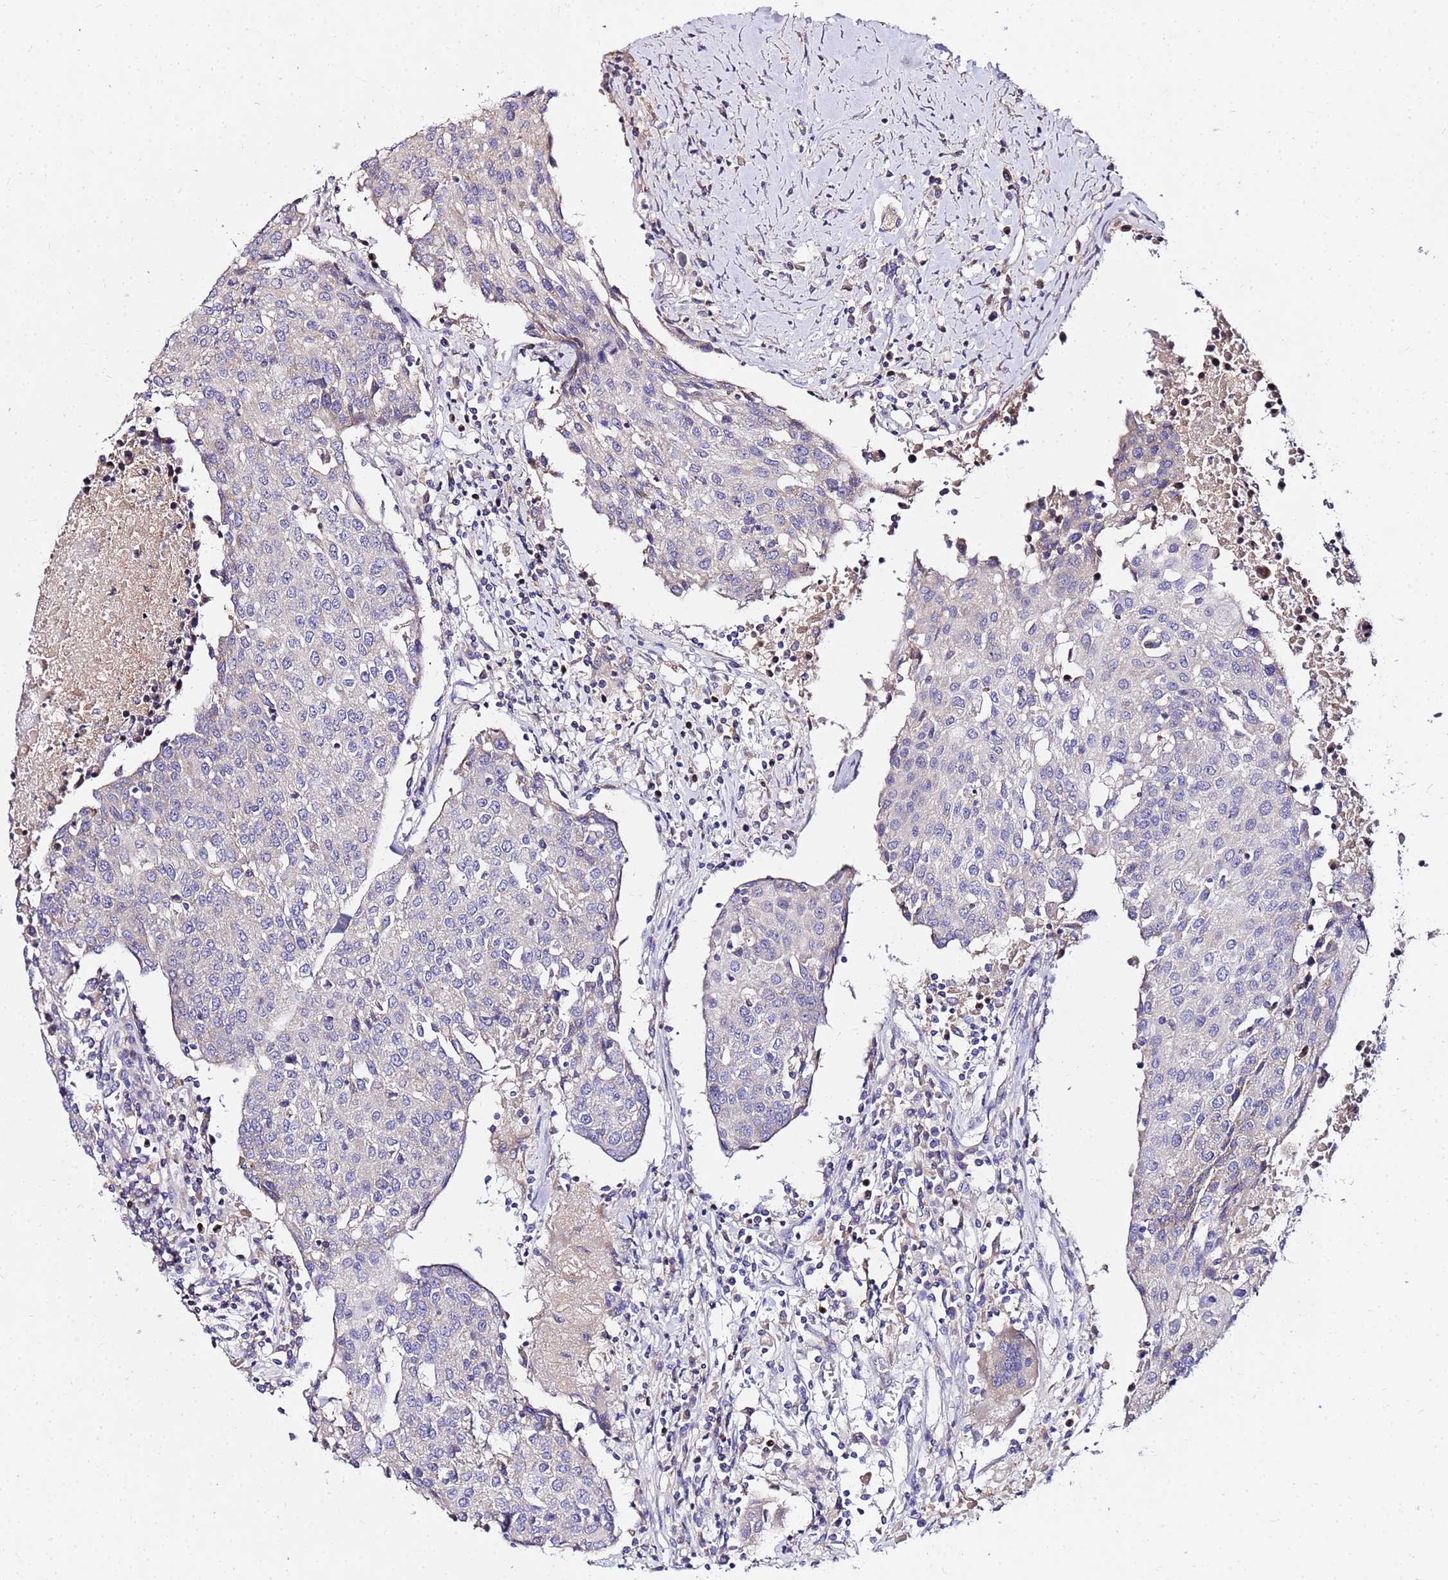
{"staining": {"intensity": "negative", "quantity": "none", "location": "none"}, "tissue": "urothelial cancer", "cell_type": "Tumor cells", "image_type": "cancer", "snomed": [{"axis": "morphology", "description": "Urothelial carcinoma, High grade"}, {"axis": "topography", "description": "Urinary bladder"}], "caption": "Immunohistochemical staining of human urothelial cancer displays no significant positivity in tumor cells.", "gene": "COX14", "patient": {"sex": "female", "age": 85}}